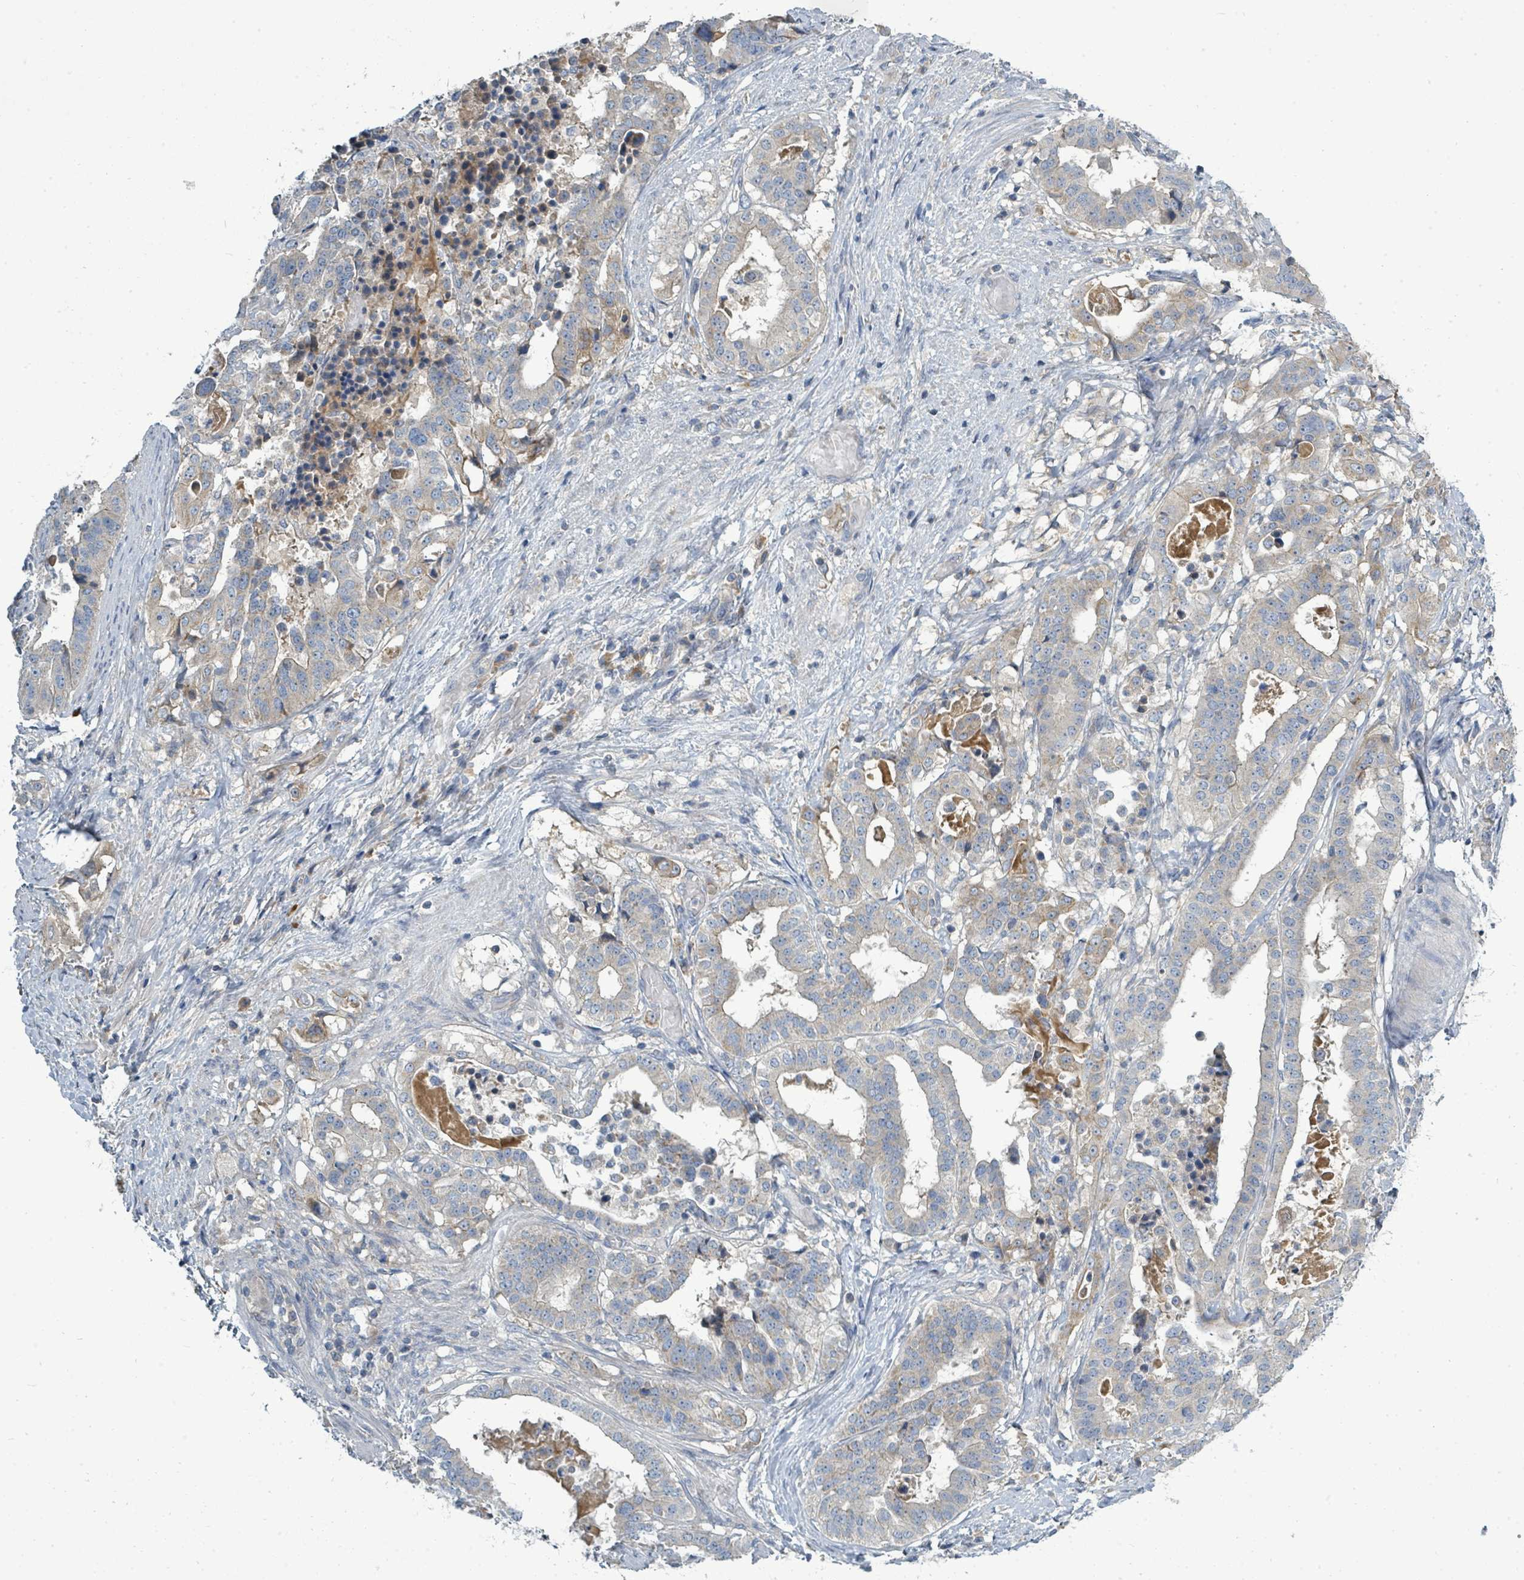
{"staining": {"intensity": "negative", "quantity": "none", "location": "none"}, "tissue": "stomach cancer", "cell_type": "Tumor cells", "image_type": "cancer", "snomed": [{"axis": "morphology", "description": "Adenocarcinoma, NOS"}, {"axis": "topography", "description": "Stomach"}], "caption": "Micrograph shows no significant protein positivity in tumor cells of stomach adenocarcinoma.", "gene": "SLC25A23", "patient": {"sex": "male", "age": 48}}